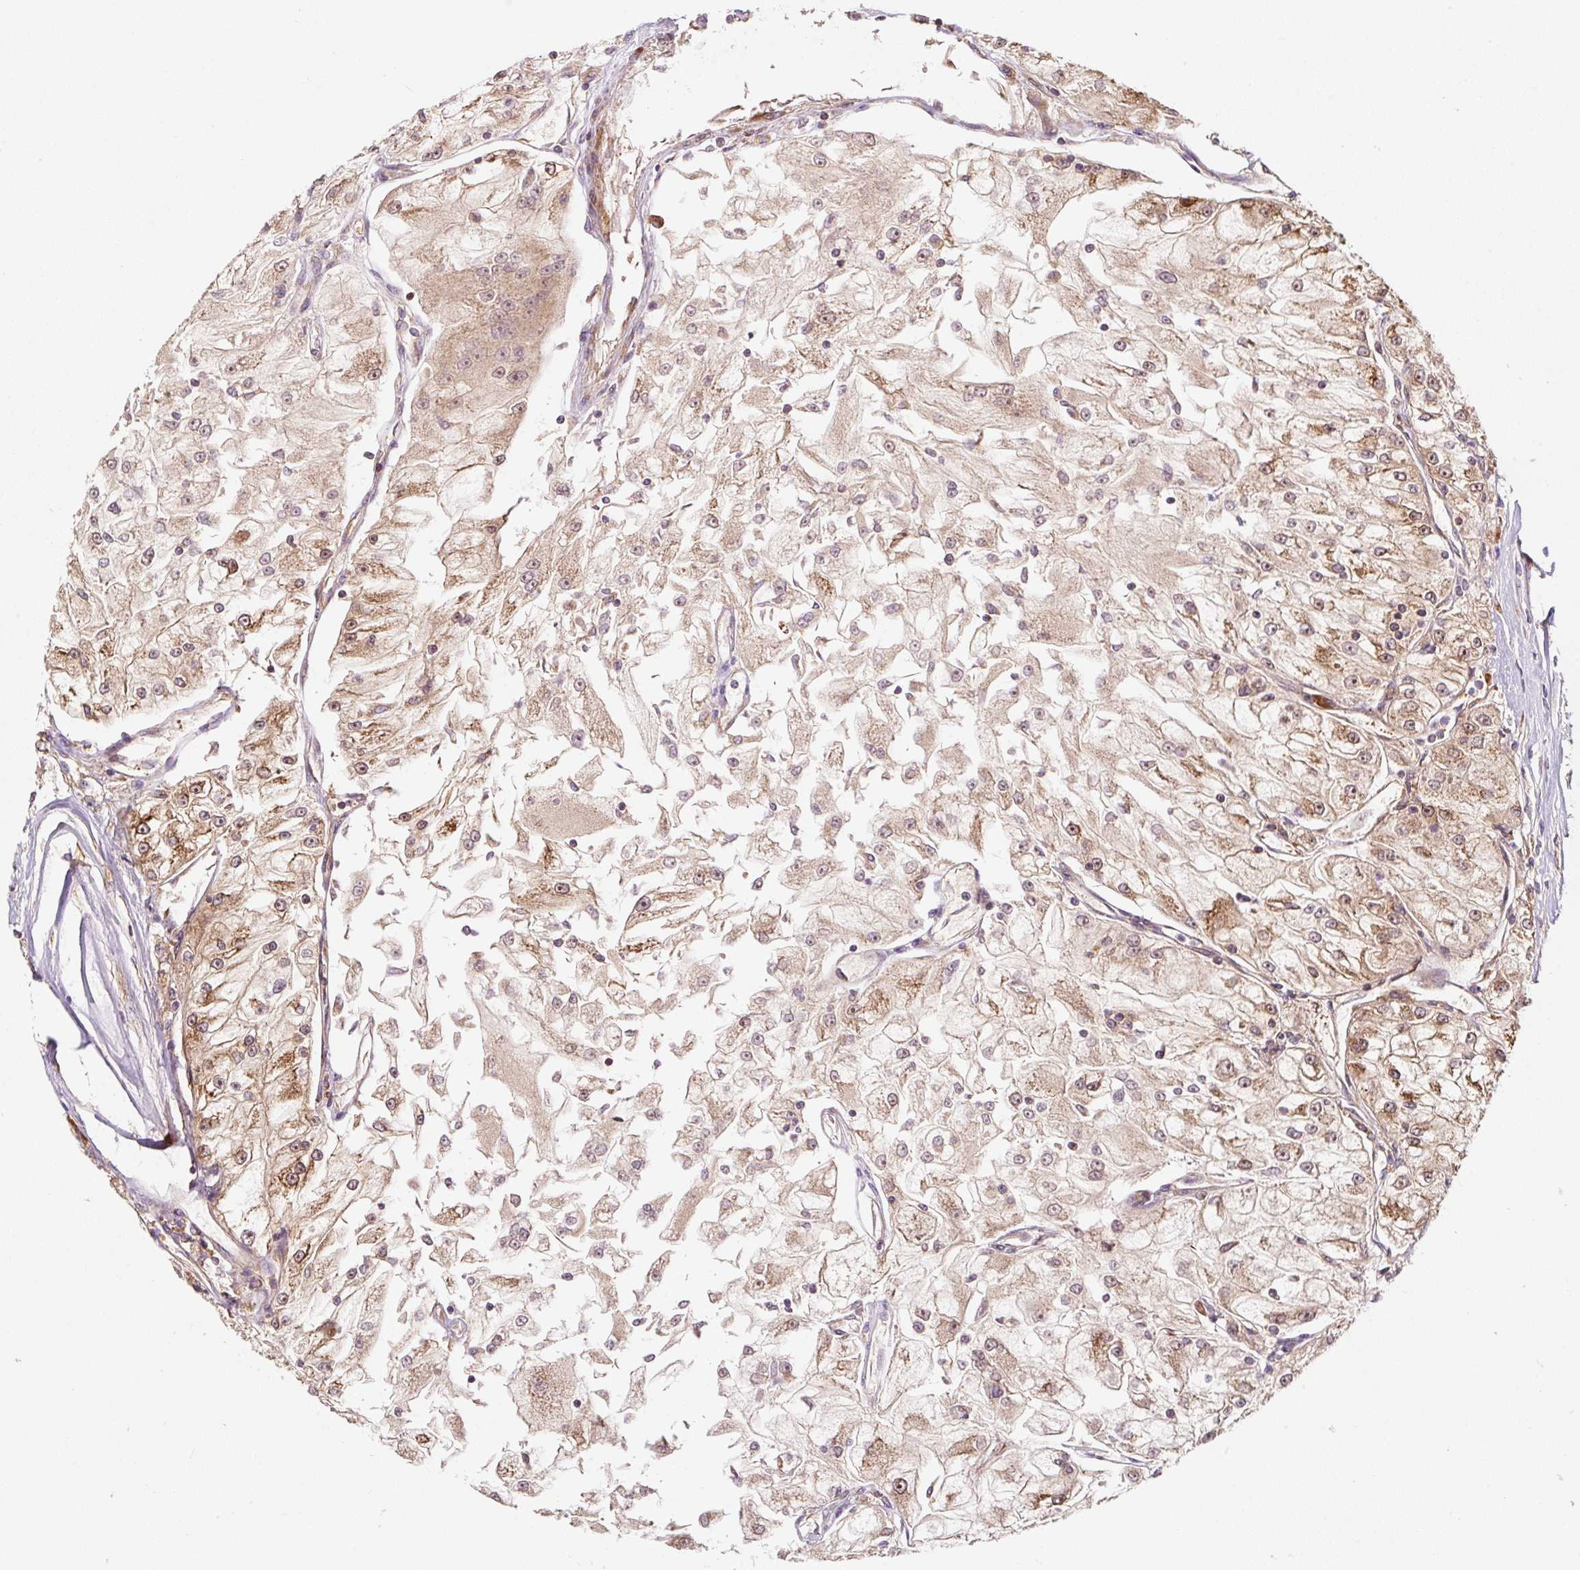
{"staining": {"intensity": "moderate", "quantity": ">75%", "location": "cytoplasmic/membranous"}, "tissue": "renal cancer", "cell_type": "Tumor cells", "image_type": "cancer", "snomed": [{"axis": "morphology", "description": "Adenocarcinoma, NOS"}, {"axis": "topography", "description": "Kidney"}], "caption": "Renal cancer (adenocarcinoma) tissue exhibits moderate cytoplasmic/membranous expression in about >75% of tumor cells, visualized by immunohistochemistry. (DAB (3,3'-diaminobenzidine) IHC, brown staining for protein, blue staining for nuclei).", "gene": "EIF2S2", "patient": {"sex": "female", "age": 72}}